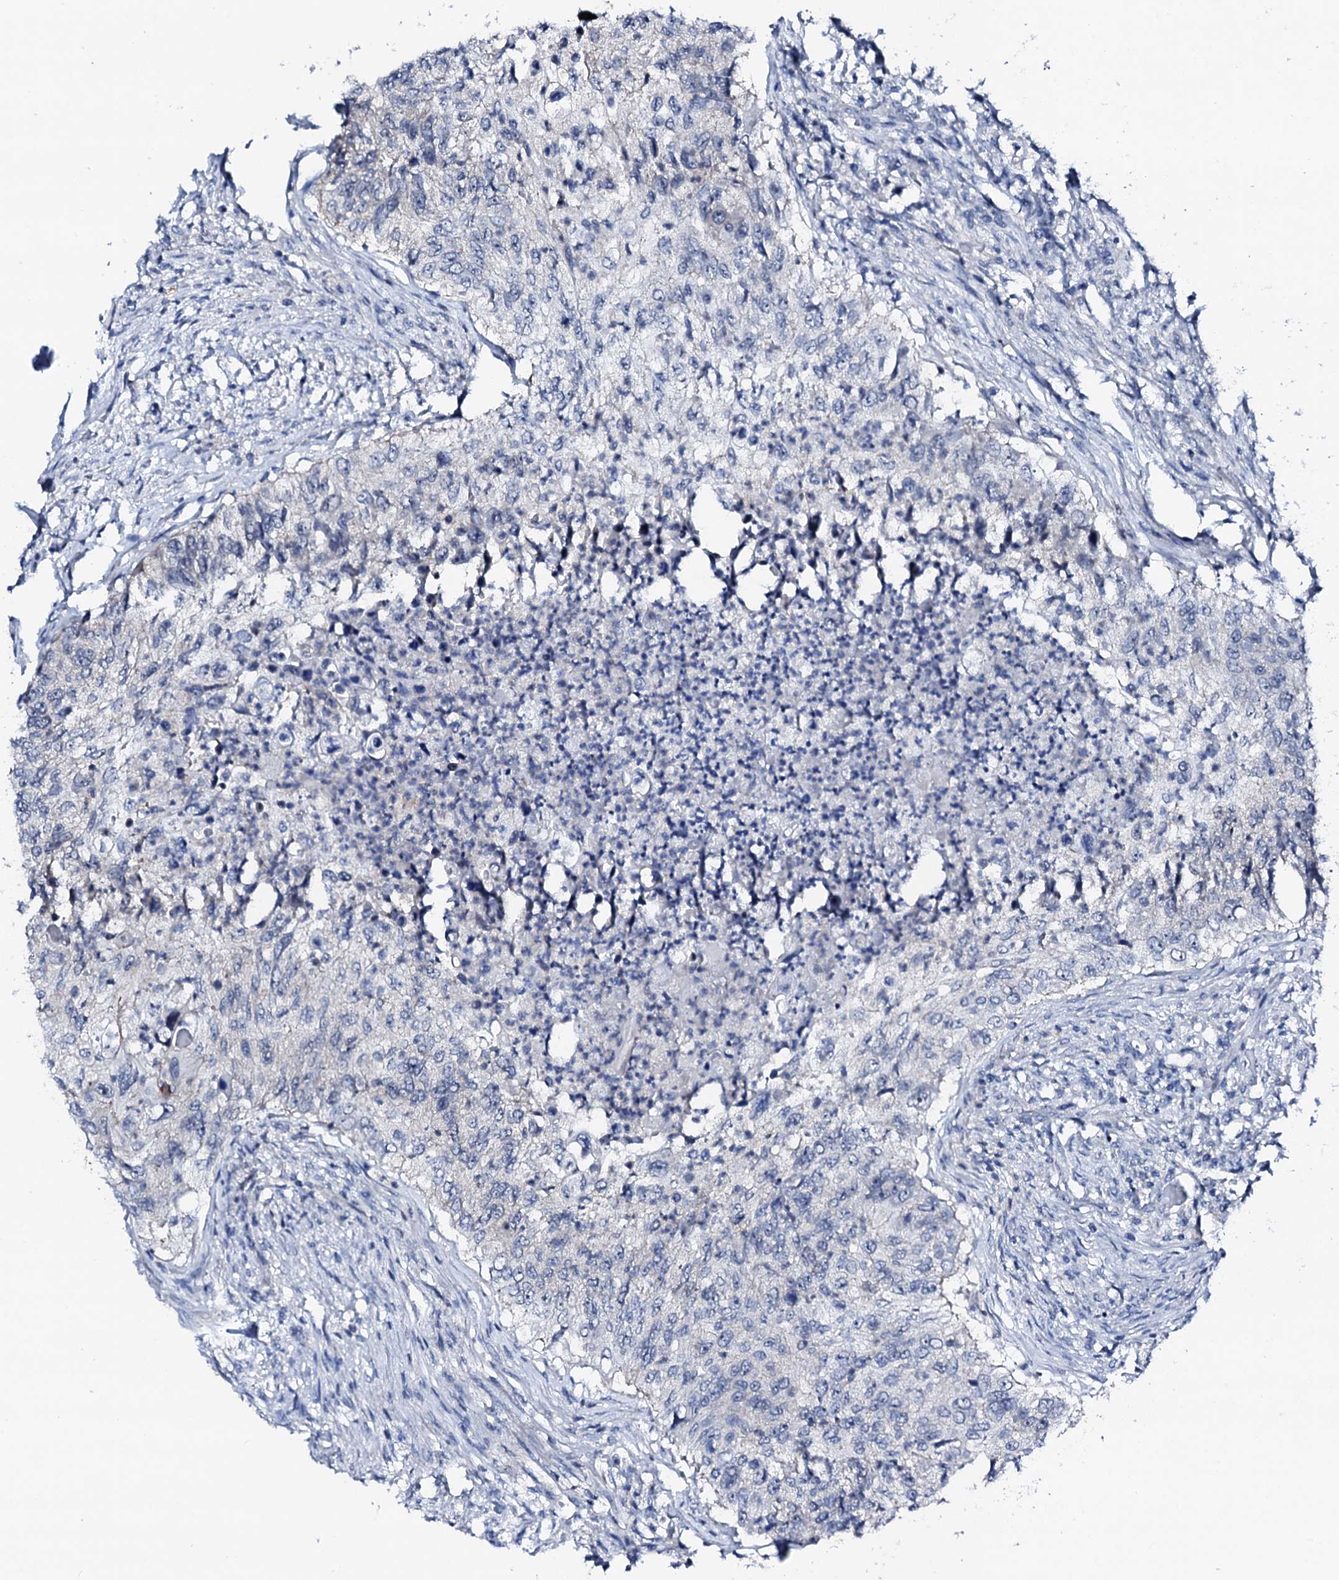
{"staining": {"intensity": "negative", "quantity": "none", "location": "none"}, "tissue": "urothelial cancer", "cell_type": "Tumor cells", "image_type": "cancer", "snomed": [{"axis": "morphology", "description": "Urothelial carcinoma, High grade"}, {"axis": "topography", "description": "Urinary bladder"}], "caption": "Tumor cells show no significant protein expression in urothelial cancer. (DAB immunohistochemistry visualized using brightfield microscopy, high magnification).", "gene": "TRAFD1", "patient": {"sex": "female", "age": 60}}